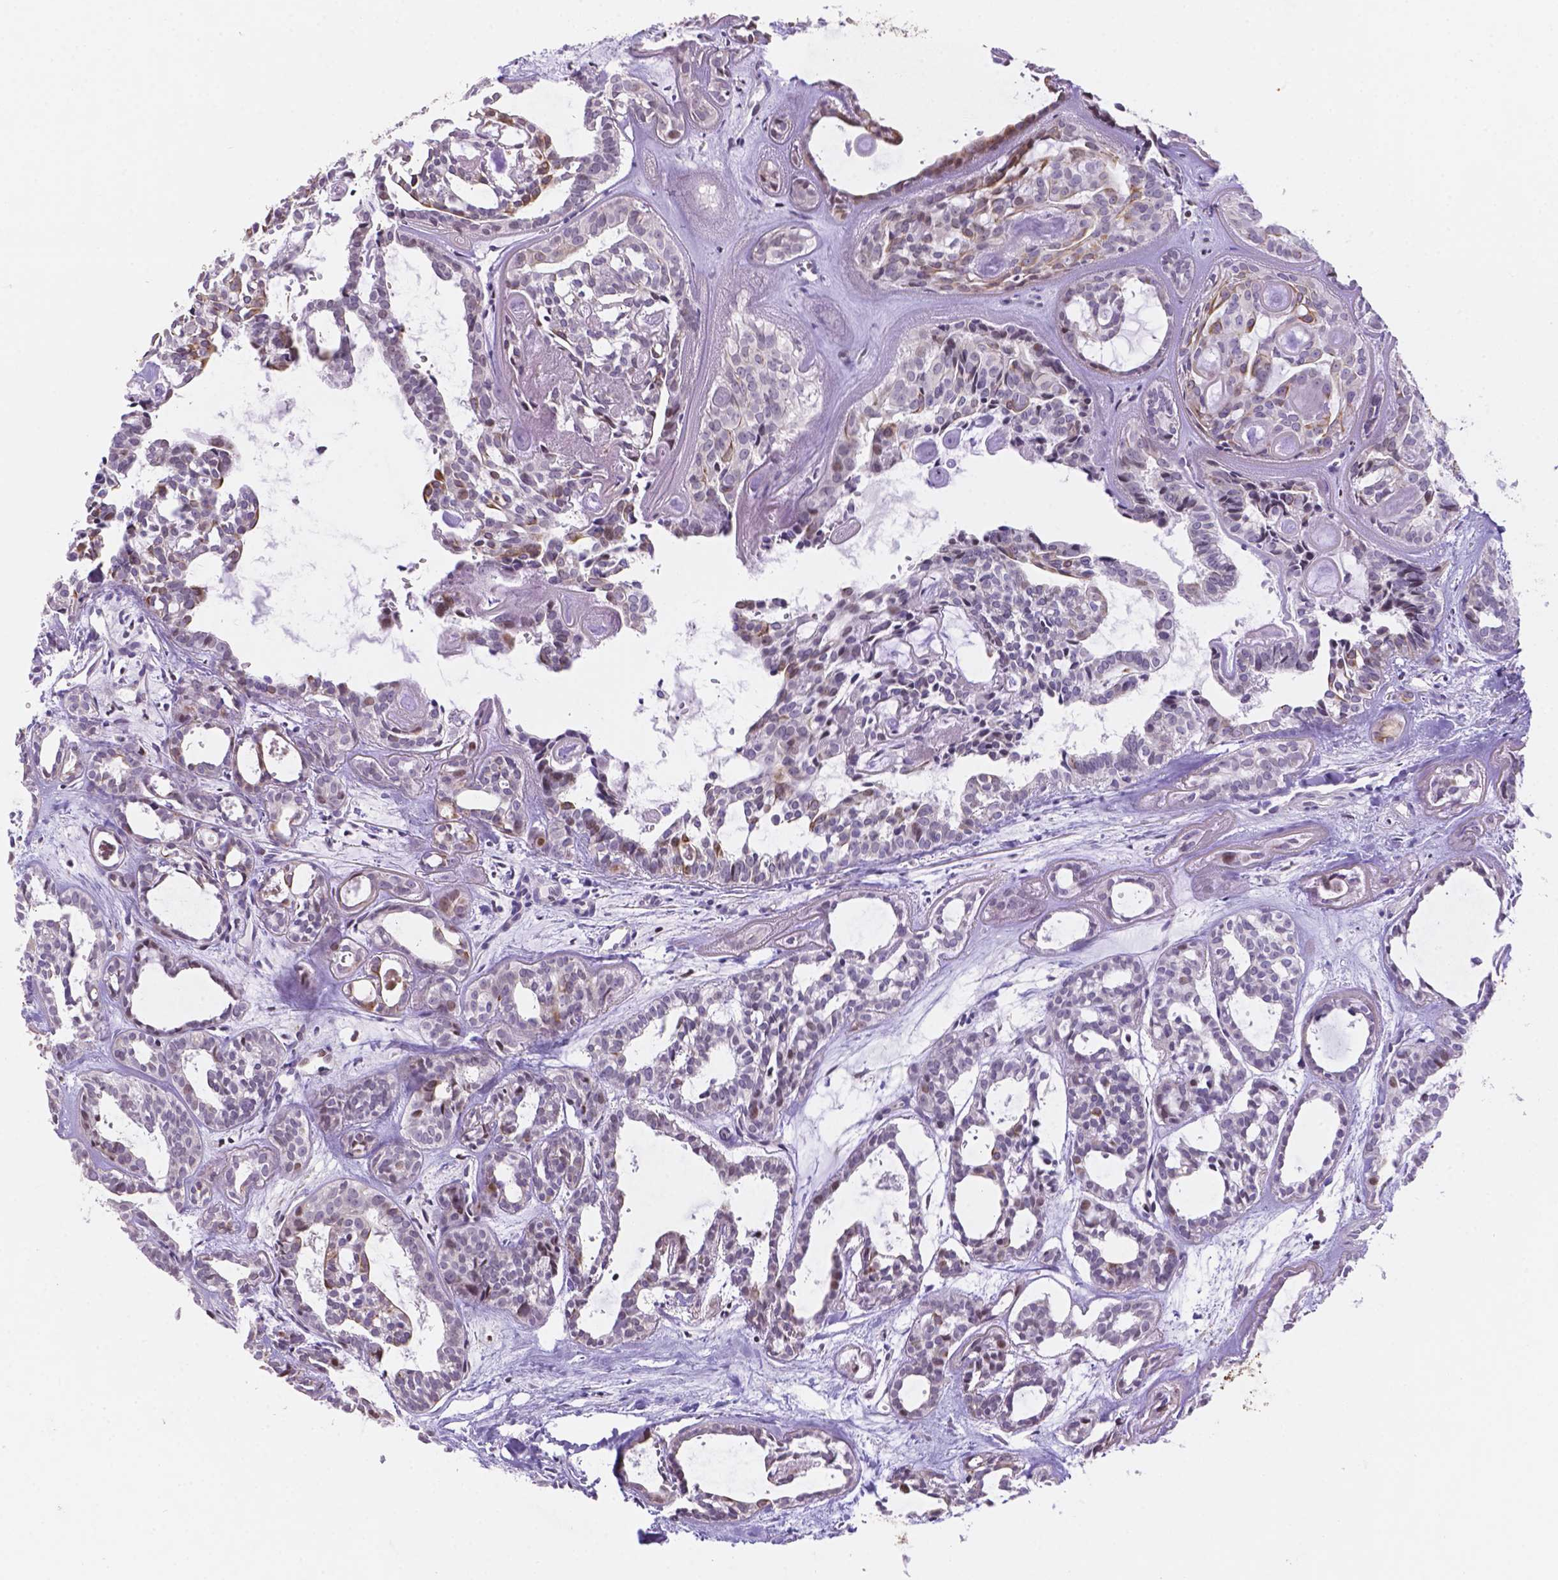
{"staining": {"intensity": "moderate", "quantity": "<25%", "location": "cytoplasmic/membranous"}, "tissue": "head and neck cancer", "cell_type": "Tumor cells", "image_type": "cancer", "snomed": [{"axis": "morphology", "description": "Adenocarcinoma, NOS"}, {"axis": "topography", "description": "Head-Neck"}], "caption": "There is low levels of moderate cytoplasmic/membranous staining in tumor cells of head and neck cancer (adenocarcinoma), as demonstrated by immunohistochemical staining (brown color).", "gene": "DMWD", "patient": {"sex": "female", "age": 62}}